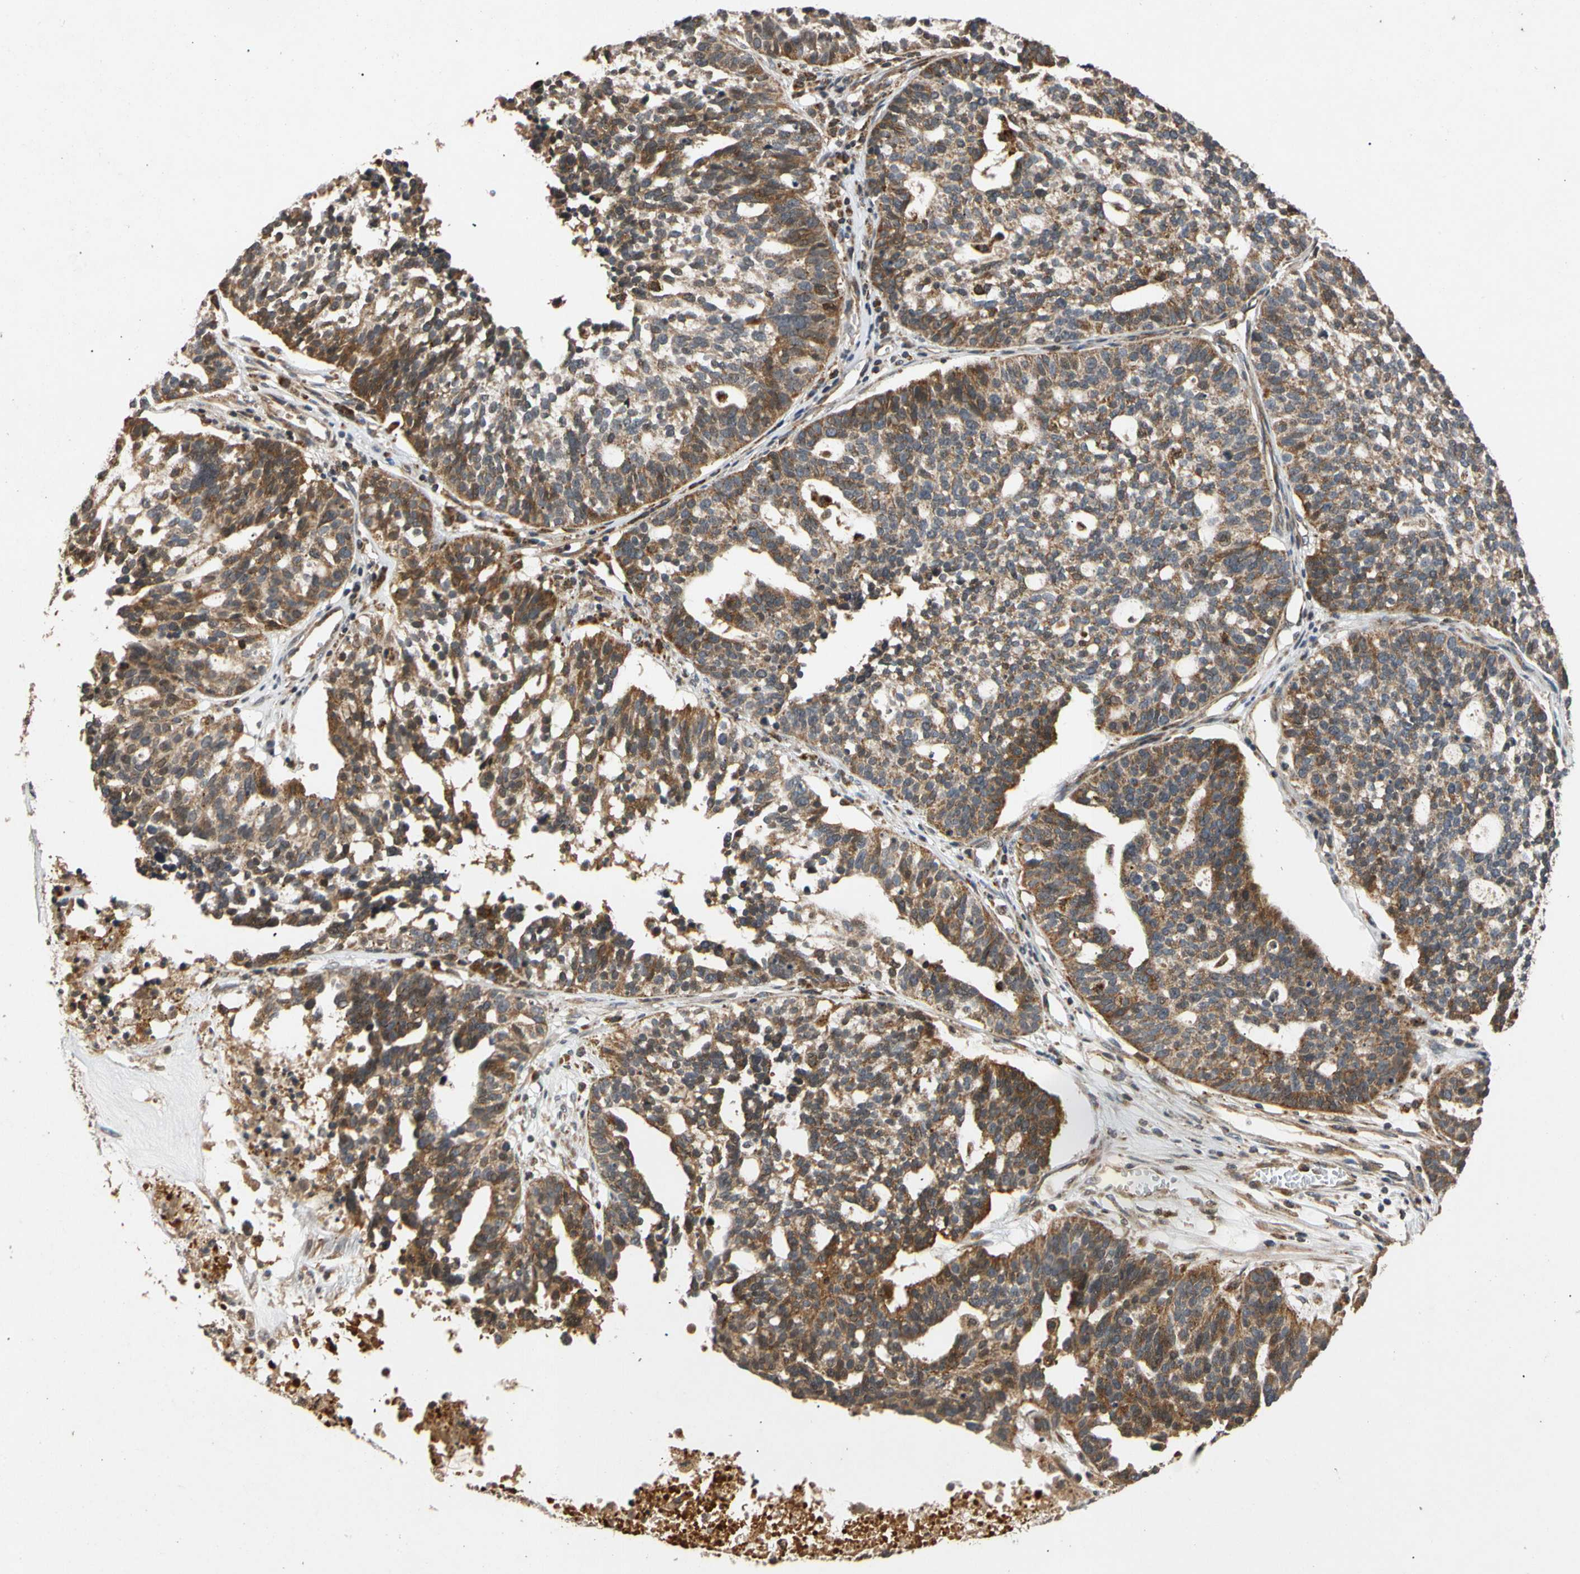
{"staining": {"intensity": "strong", "quantity": ">75%", "location": "cytoplasmic/membranous"}, "tissue": "ovarian cancer", "cell_type": "Tumor cells", "image_type": "cancer", "snomed": [{"axis": "morphology", "description": "Cystadenocarcinoma, serous, NOS"}, {"axis": "topography", "description": "Ovary"}], "caption": "Serous cystadenocarcinoma (ovarian) tissue shows strong cytoplasmic/membranous staining in approximately >75% of tumor cells The staining was performed using DAB (3,3'-diaminobenzidine), with brown indicating positive protein expression. Nuclei are stained blue with hematoxylin.", "gene": "MRPS22", "patient": {"sex": "female", "age": 59}}